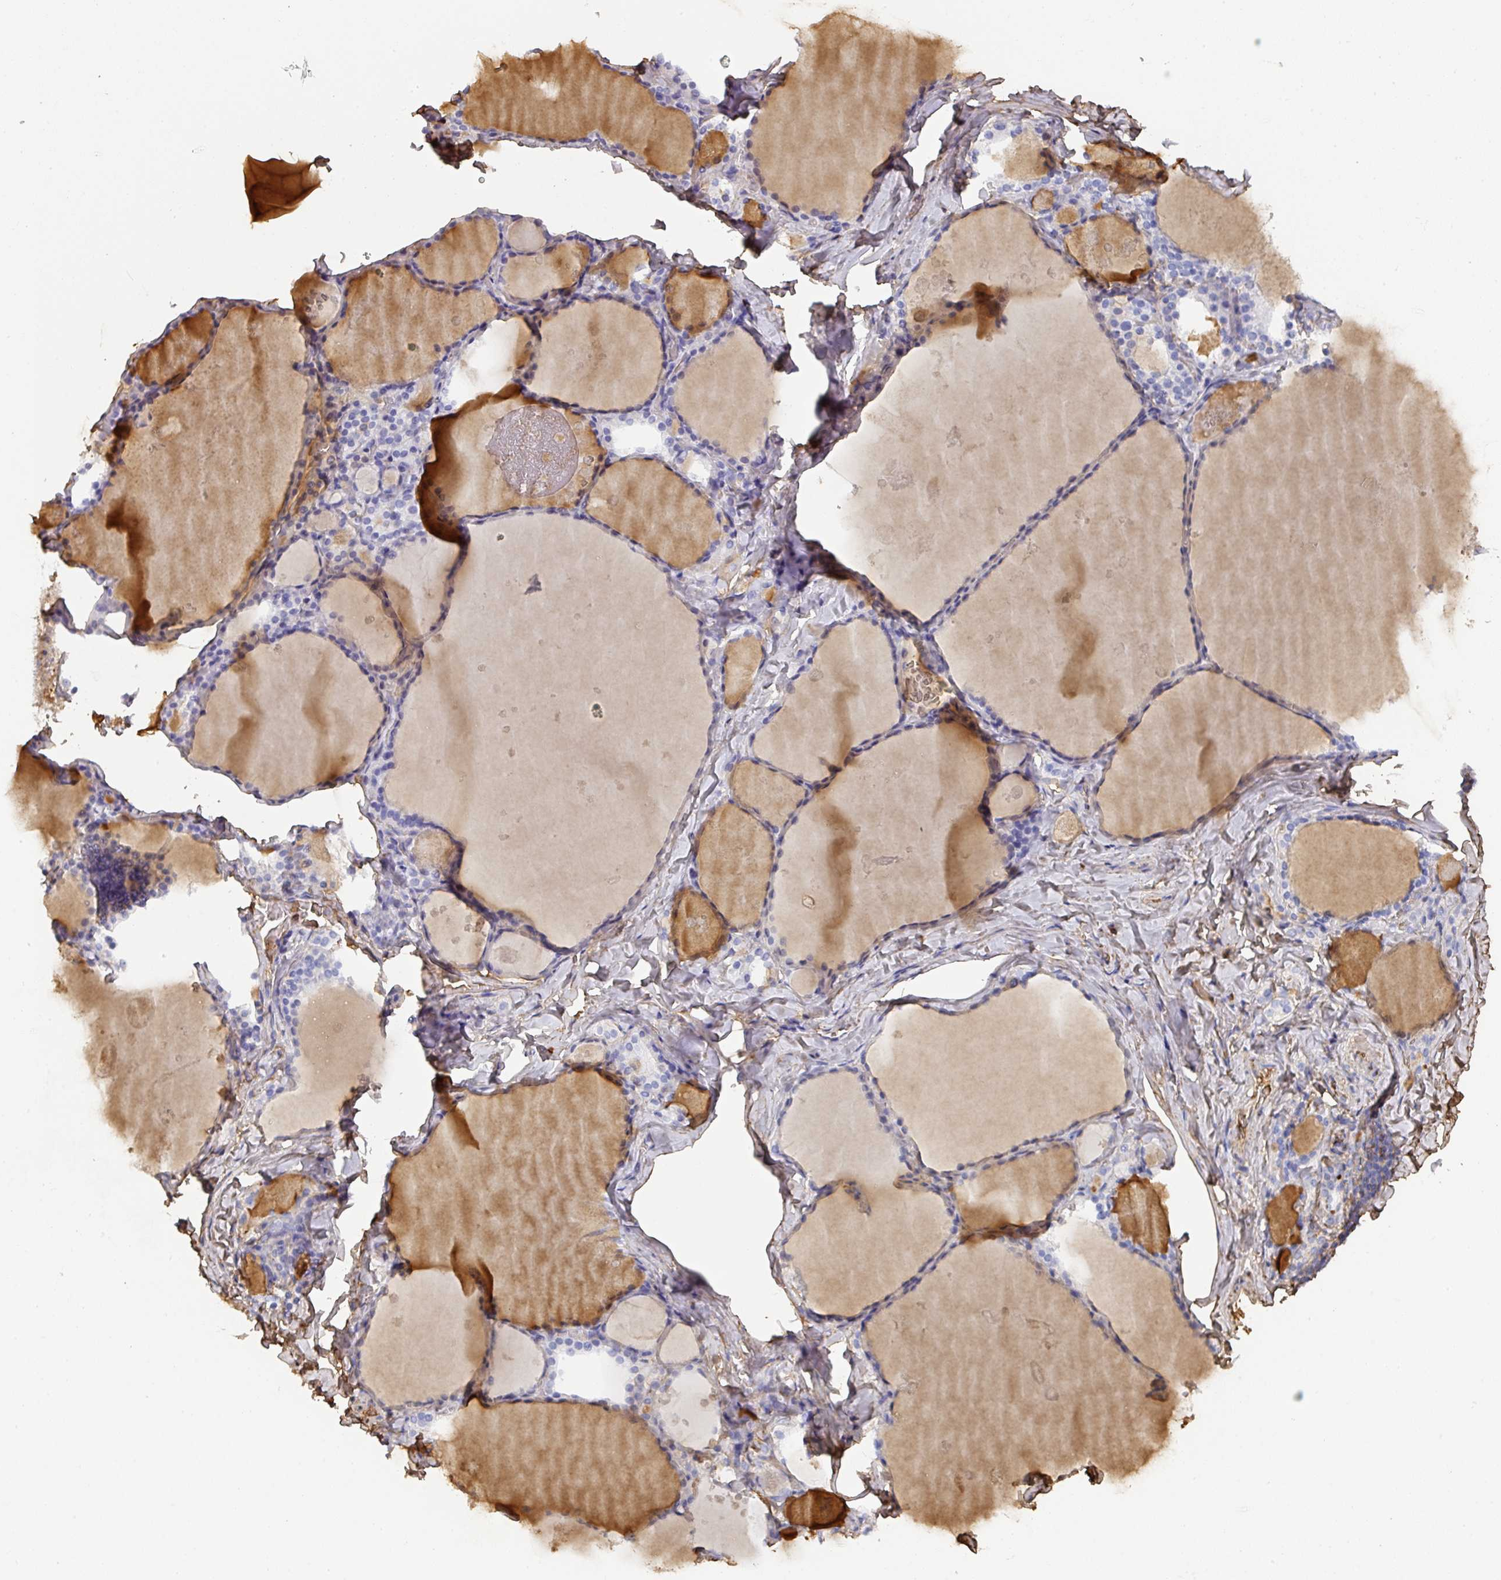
{"staining": {"intensity": "negative", "quantity": "none", "location": "none"}, "tissue": "thyroid gland", "cell_type": "Glandular cells", "image_type": "normal", "snomed": [{"axis": "morphology", "description": "Normal tissue, NOS"}, {"axis": "topography", "description": "Thyroid gland"}], "caption": "This is an immunohistochemistry image of benign human thyroid gland. There is no expression in glandular cells.", "gene": "ALB", "patient": {"sex": "male", "age": 56}}